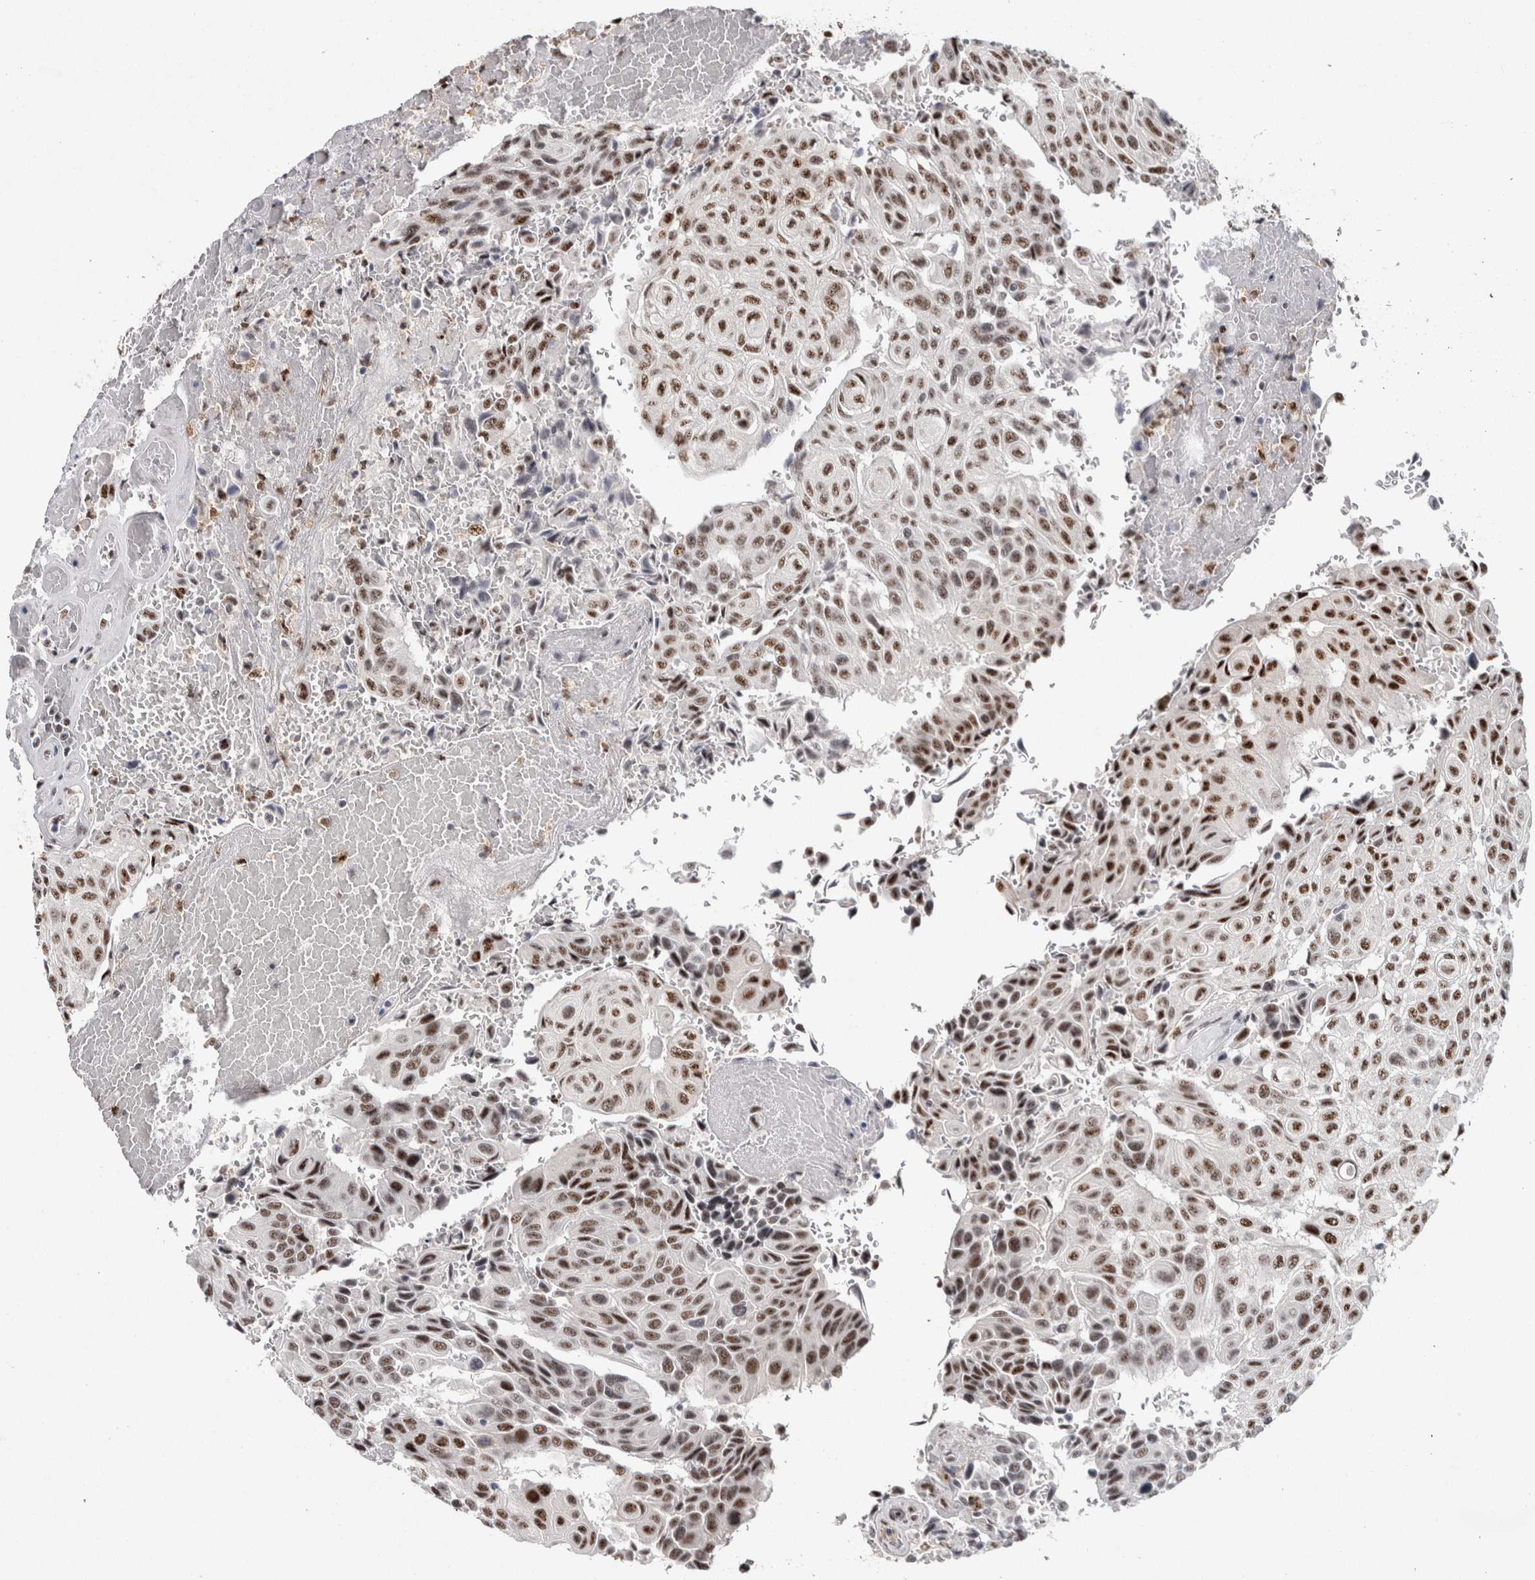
{"staining": {"intensity": "moderate", "quantity": ">75%", "location": "nuclear"}, "tissue": "urothelial cancer", "cell_type": "Tumor cells", "image_type": "cancer", "snomed": [{"axis": "morphology", "description": "Urothelial carcinoma, High grade"}, {"axis": "topography", "description": "Urinary bladder"}], "caption": "The photomicrograph demonstrates immunohistochemical staining of urothelial cancer. There is moderate nuclear staining is appreciated in approximately >75% of tumor cells.", "gene": "MKNK1", "patient": {"sex": "male", "age": 66}}